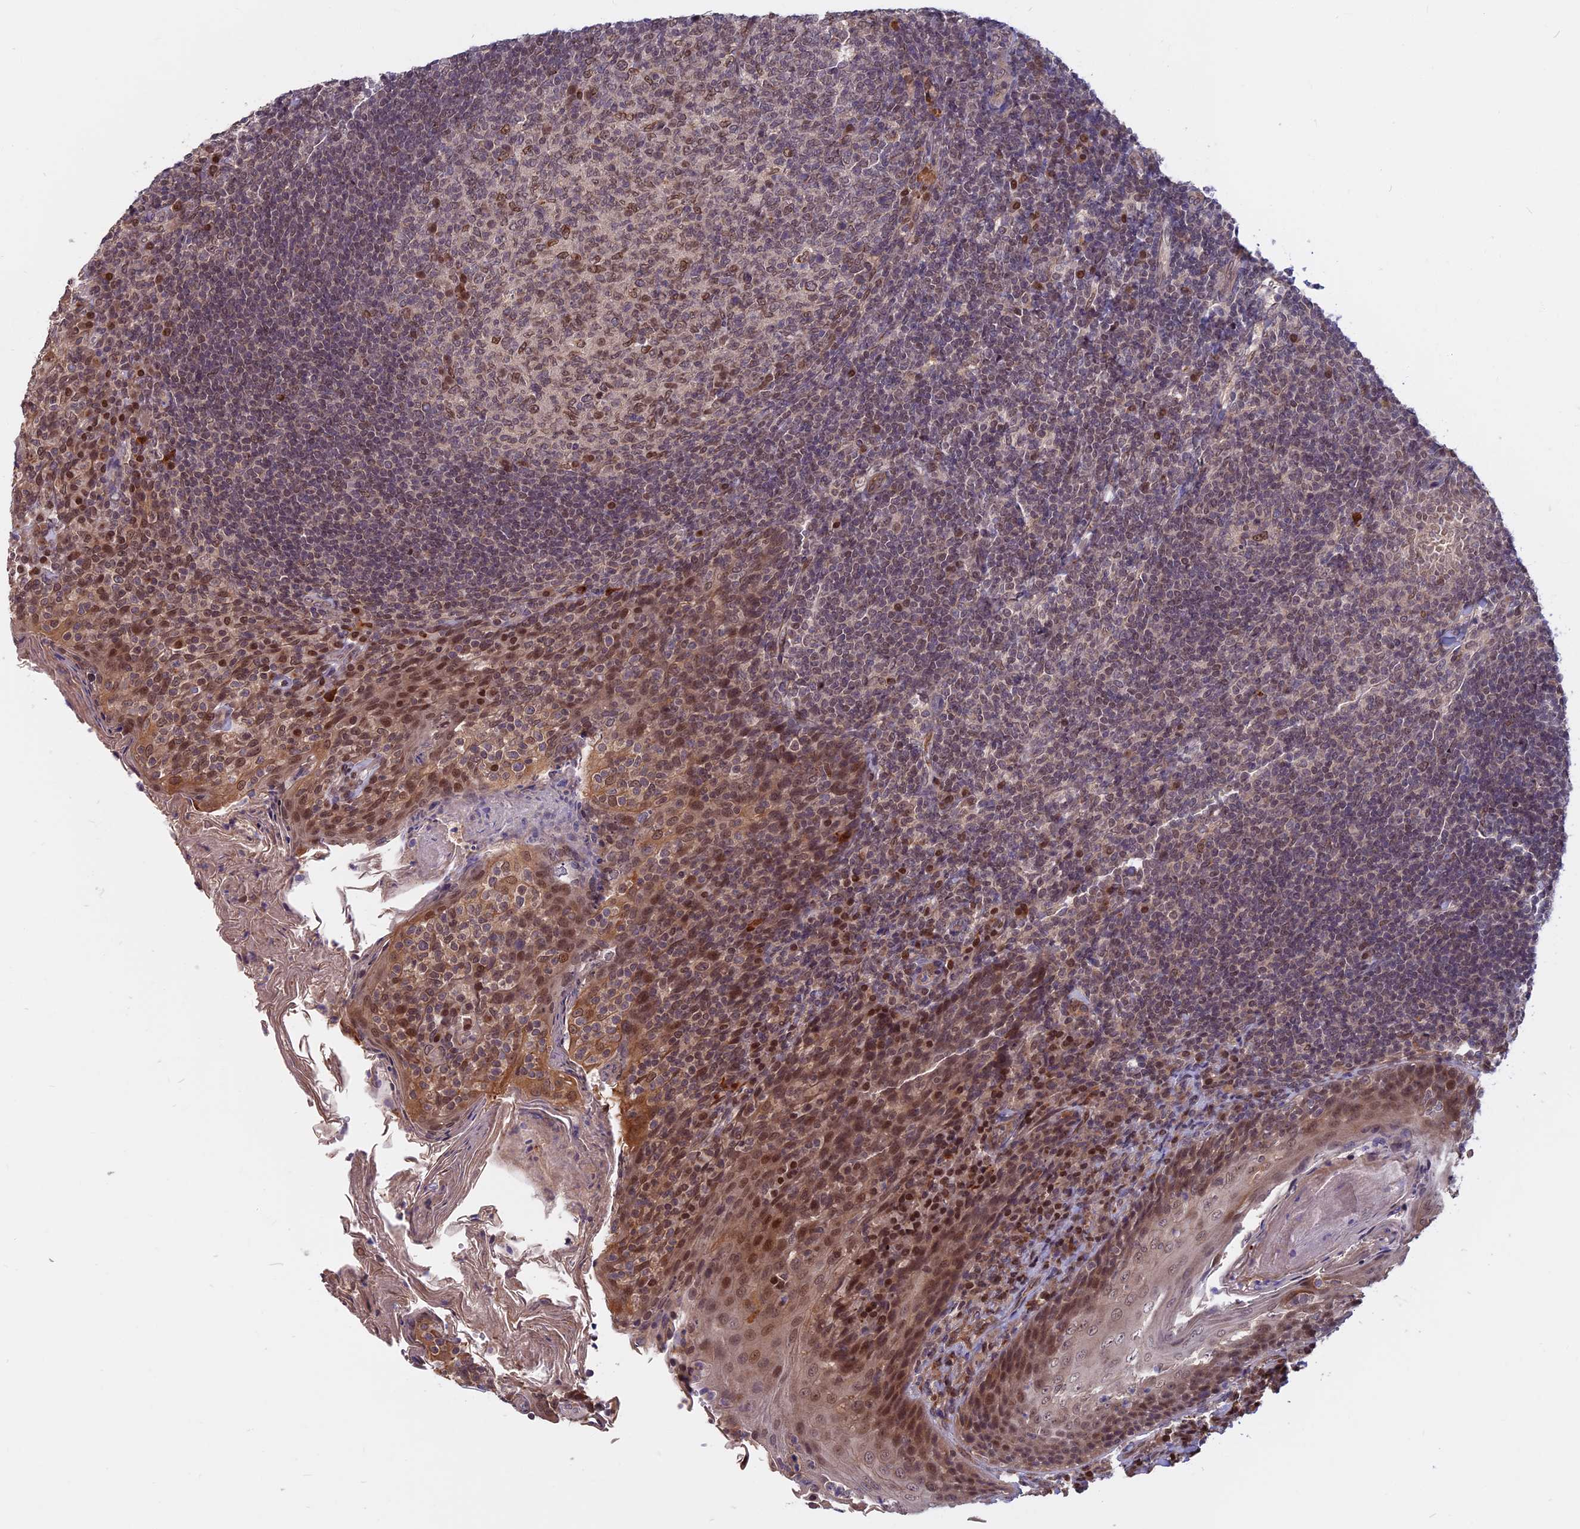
{"staining": {"intensity": "moderate", "quantity": "<25%", "location": "nuclear"}, "tissue": "tonsil", "cell_type": "Germinal center cells", "image_type": "normal", "snomed": [{"axis": "morphology", "description": "Normal tissue, NOS"}, {"axis": "topography", "description": "Tonsil"}], "caption": "Immunohistochemistry (IHC) staining of unremarkable tonsil, which displays low levels of moderate nuclear staining in about <25% of germinal center cells indicating moderate nuclear protein expression. The staining was performed using DAB (brown) for protein detection and nuclei were counterstained in hematoxylin (blue).", "gene": "CCDC113", "patient": {"sex": "female", "age": 10}}